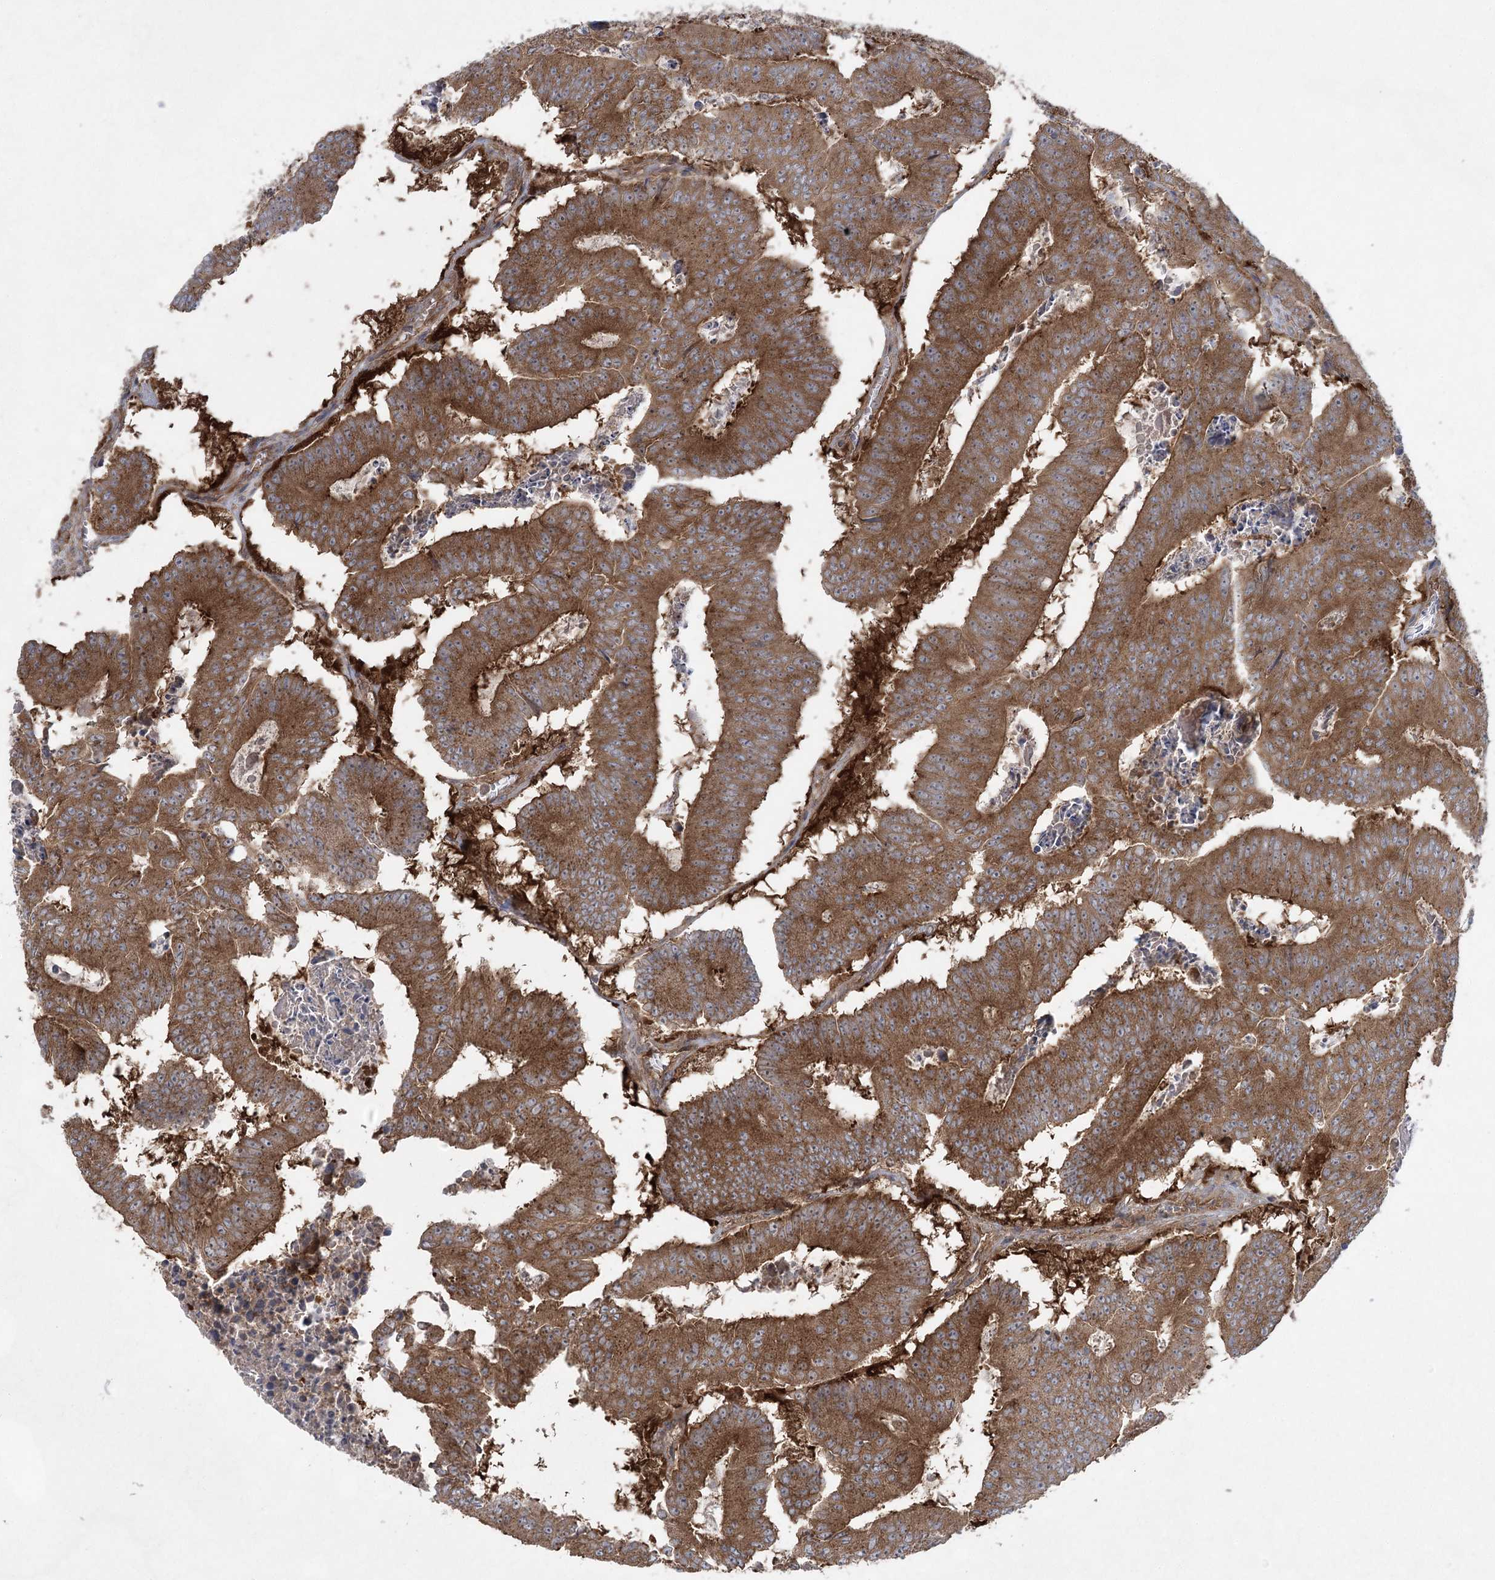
{"staining": {"intensity": "moderate", "quantity": ">75%", "location": "cytoplasmic/membranous"}, "tissue": "colorectal cancer", "cell_type": "Tumor cells", "image_type": "cancer", "snomed": [{"axis": "morphology", "description": "Adenocarcinoma, NOS"}, {"axis": "topography", "description": "Colon"}], "caption": "Approximately >75% of tumor cells in colorectal cancer (adenocarcinoma) reveal moderate cytoplasmic/membranous protein expression as visualized by brown immunohistochemical staining.", "gene": "EIF3A", "patient": {"sex": "male", "age": 87}}